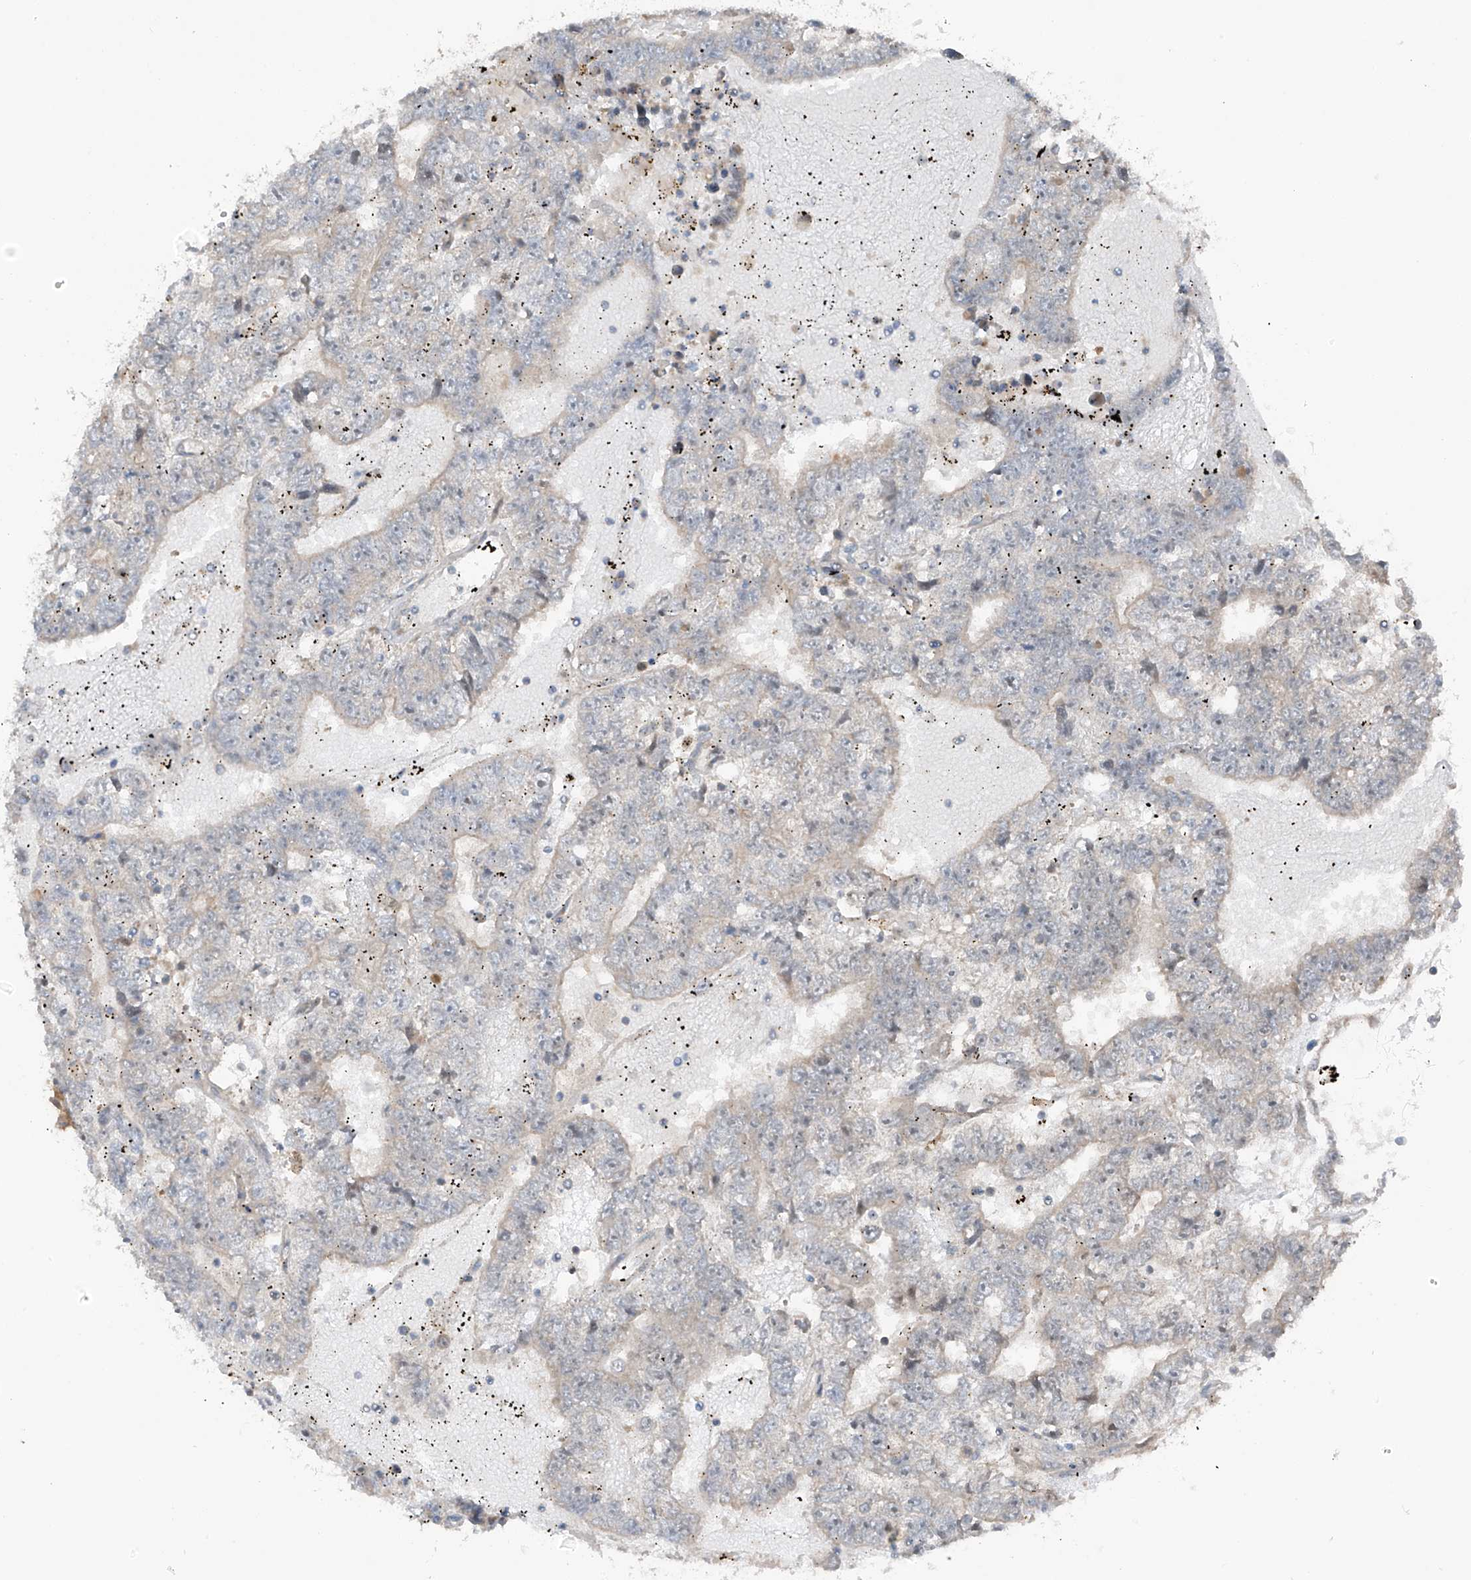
{"staining": {"intensity": "weak", "quantity": "<25%", "location": "cytoplasmic/membranous"}, "tissue": "testis cancer", "cell_type": "Tumor cells", "image_type": "cancer", "snomed": [{"axis": "morphology", "description": "Carcinoma, Embryonal, NOS"}, {"axis": "topography", "description": "Testis"}], "caption": "Immunohistochemistry of embryonal carcinoma (testis) demonstrates no staining in tumor cells.", "gene": "TXNDC9", "patient": {"sex": "male", "age": 25}}